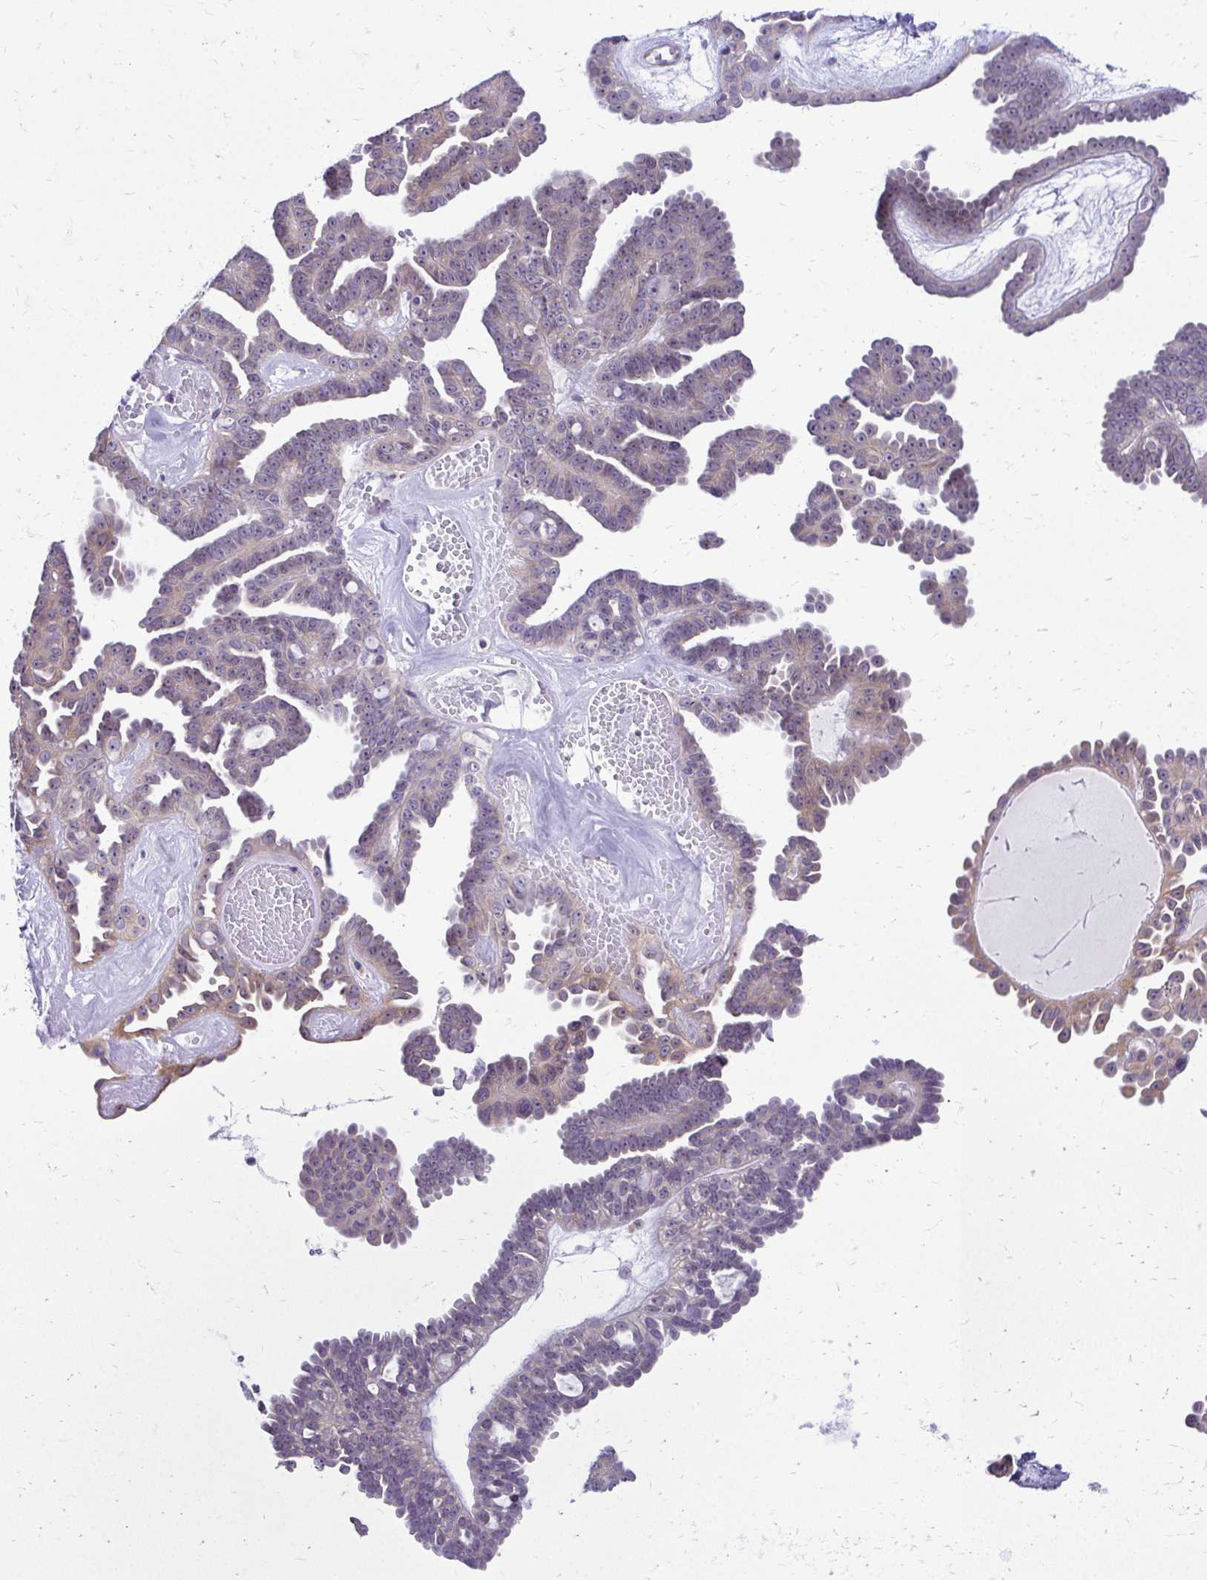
{"staining": {"intensity": "weak", "quantity": "25%-75%", "location": "nuclear"}, "tissue": "ovarian cancer", "cell_type": "Tumor cells", "image_type": "cancer", "snomed": [{"axis": "morphology", "description": "Cystadenocarcinoma, serous, NOS"}, {"axis": "topography", "description": "Ovary"}], "caption": "Weak nuclear protein staining is appreciated in approximately 25%-75% of tumor cells in serous cystadenocarcinoma (ovarian).", "gene": "NIFK", "patient": {"sex": "female", "age": 71}}